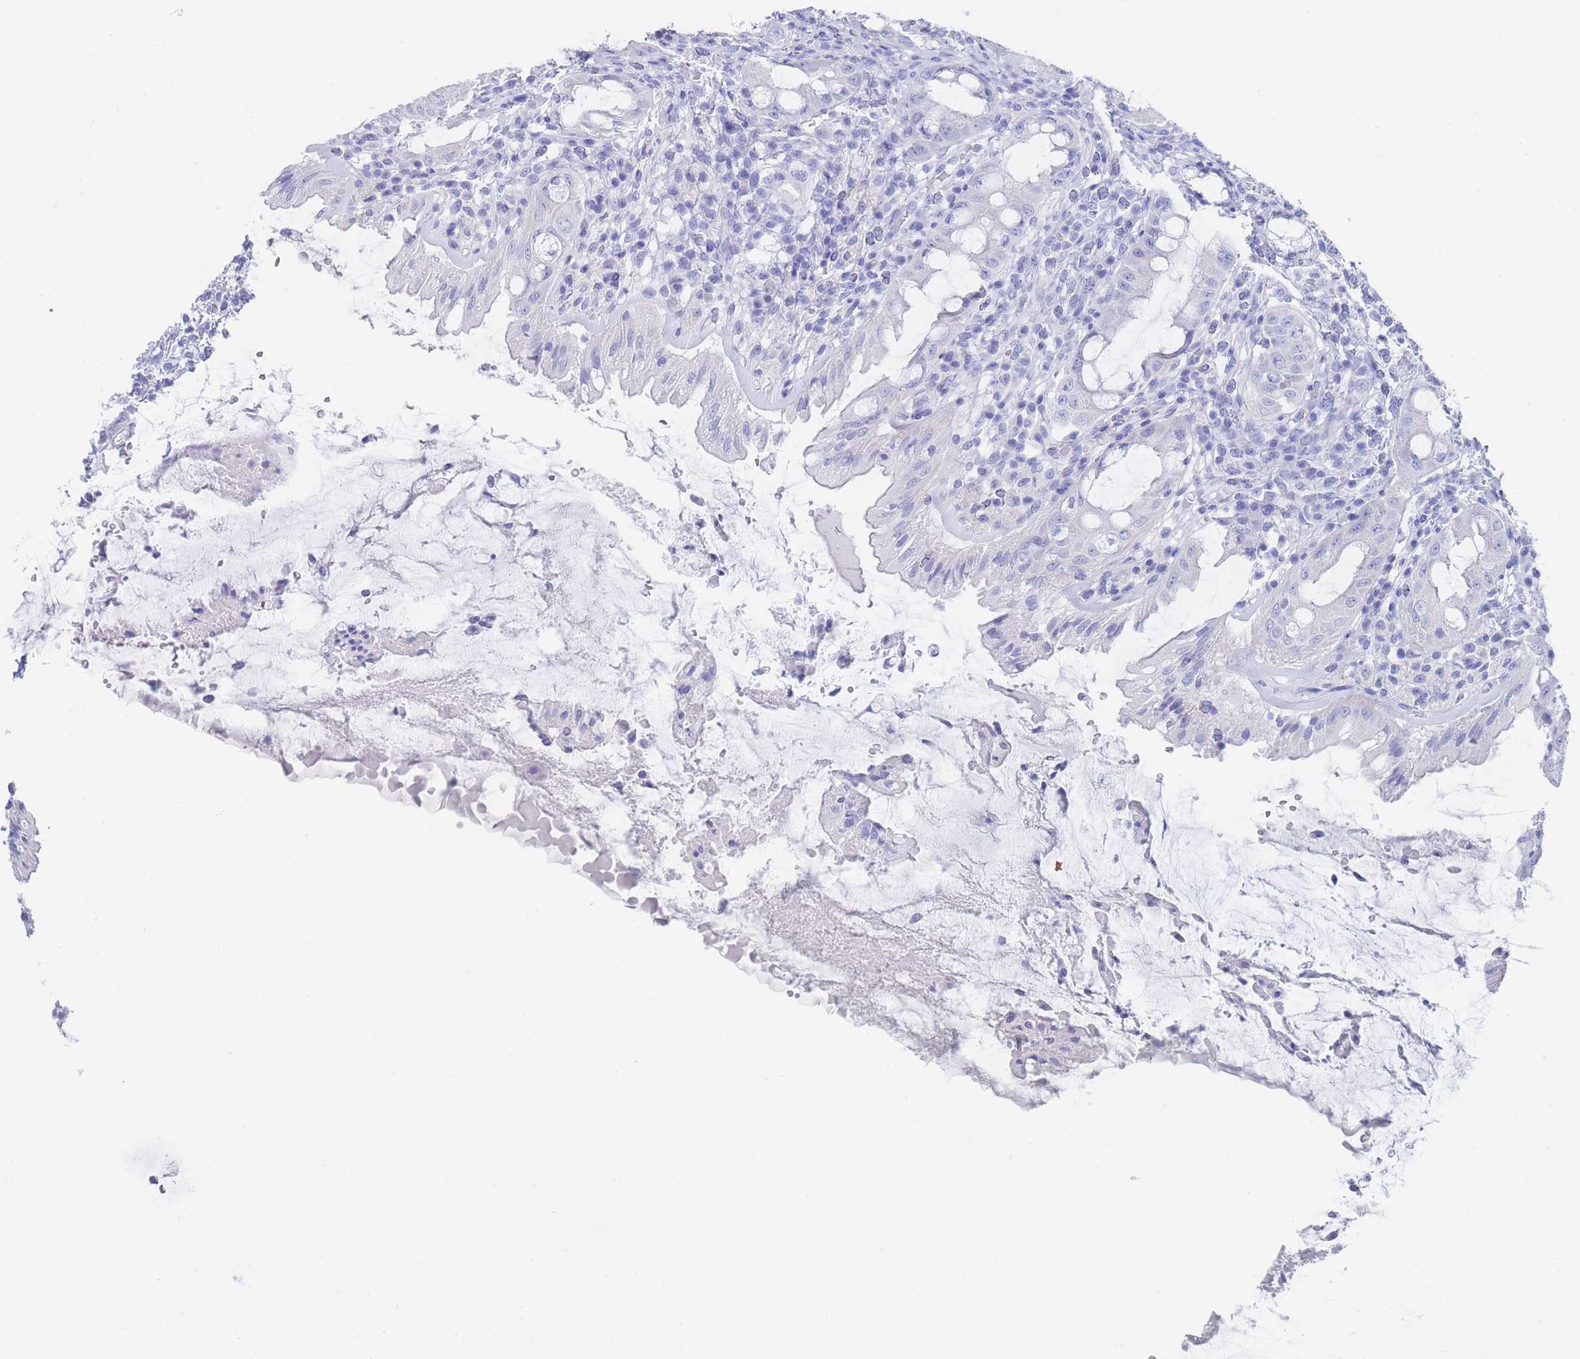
{"staining": {"intensity": "negative", "quantity": "none", "location": "none"}, "tissue": "rectum", "cell_type": "Glandular cells", "image_type": "normal", "snomed": [{"axis": "morphology", "description": "Normal tissue, NOS"}, {"axis": "topography", "description": "Rectum"}], "caption": "IHC photomicrograph of unremarkable rectum: human rectum stained with DAB (3,3'-diaminobenzidine) demonstrates no significant protein expression in glandular cells.", "gene": "LRRC37A2", "patient": {"sex": "female", "age": 57}}